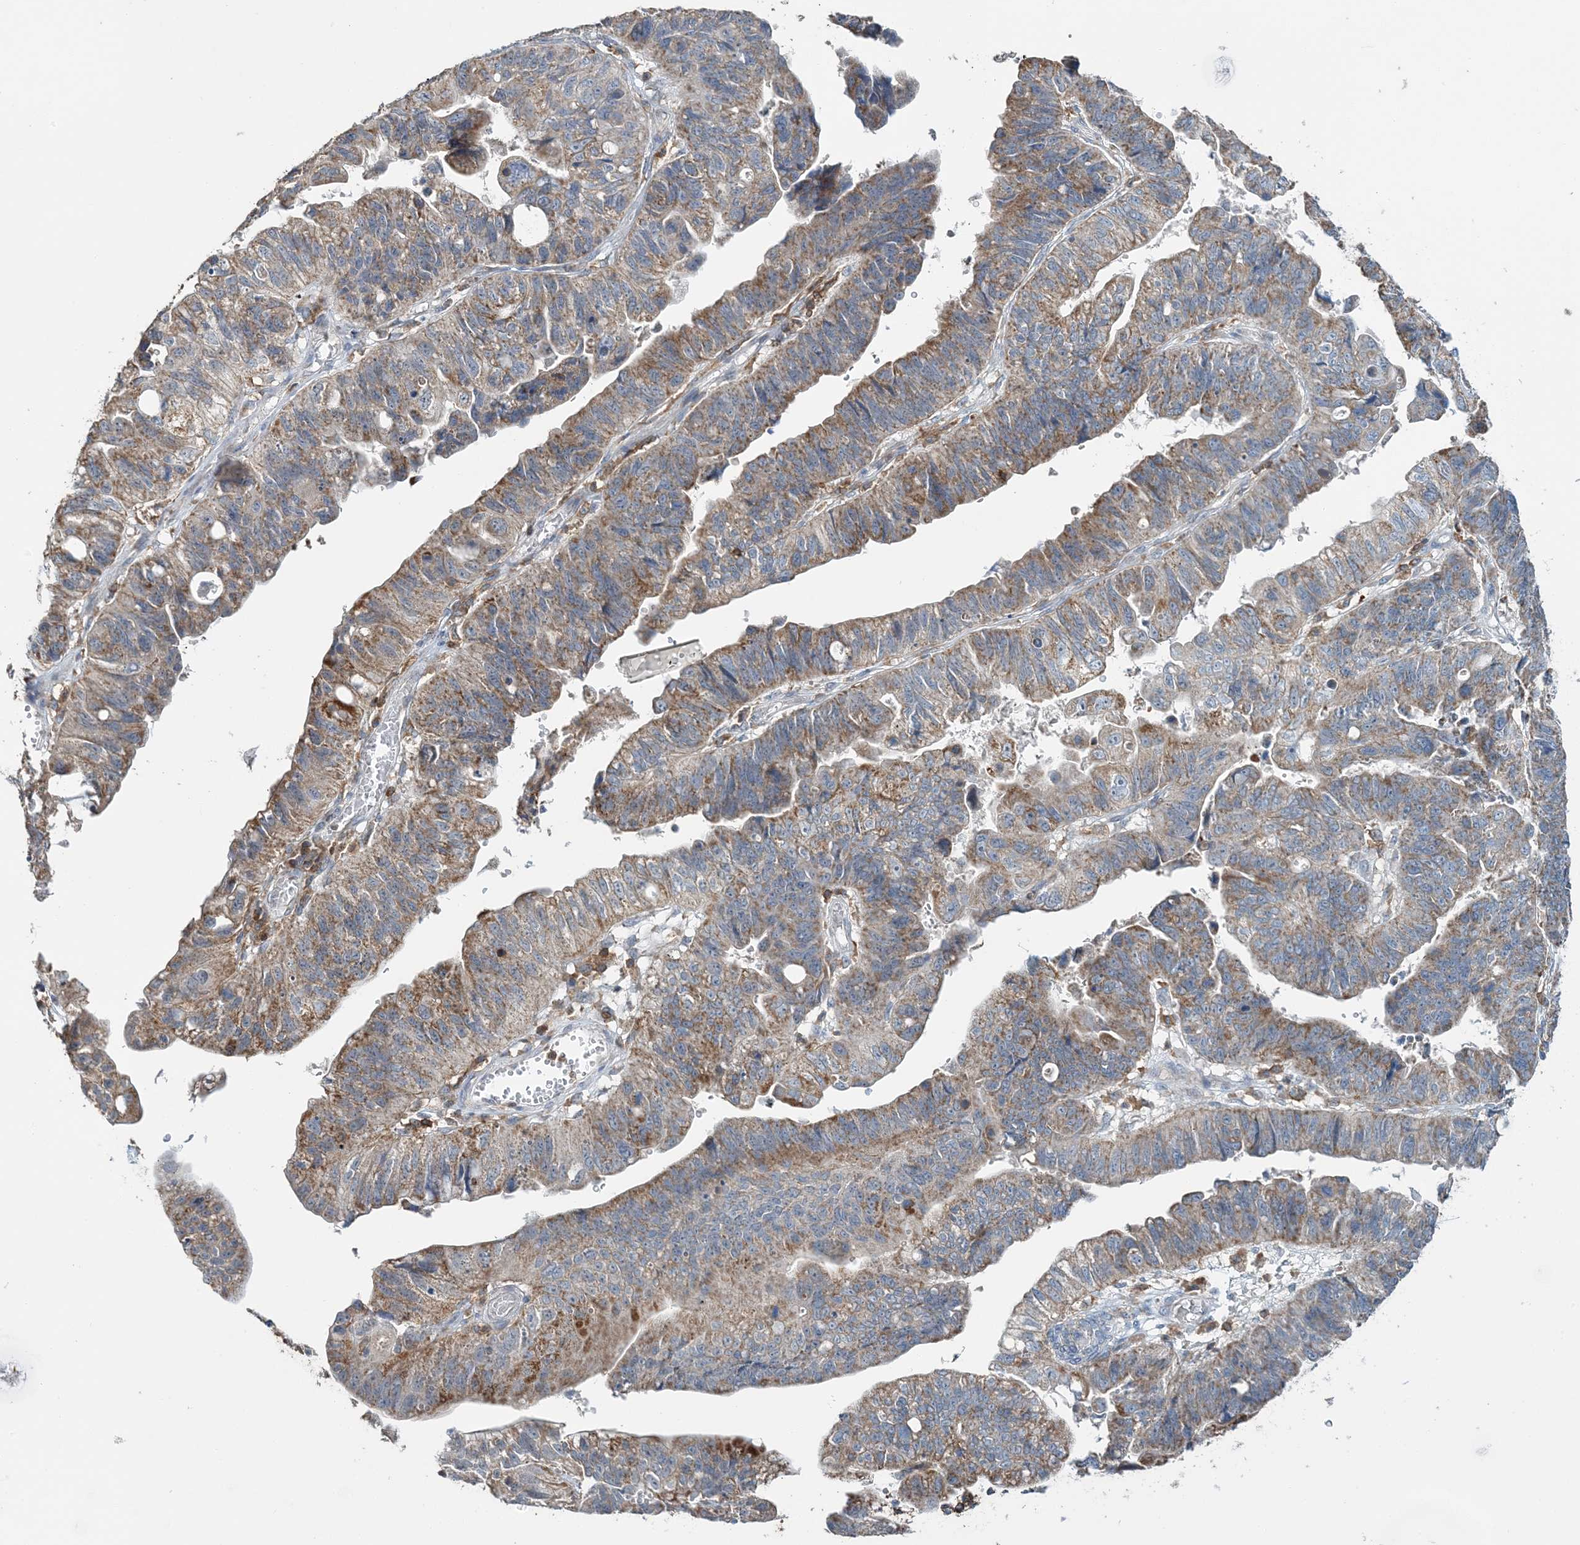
{"staining": {"intensity": "moderate", "quantity": ">75%", "location": "cytoplasmic/membranous"}, "tissue": "stomach cancer", "cell_type": "Tumor cells", "image_type": "cancer", "snomed": [{"axis": "morphology", "description": "Adenocarcinoma, NOS"}, {"axis": "topography", "description": "Stomach"}], "caption": "Immunohistochemical staining of adenocarcinoma (stomach) exhibits medium levels of moderate cytoplasmic/membranous protein expression in about >75% of tumor cells.", "gene": "TMLHE", "patient": {"sex": "male", "age": 59}}